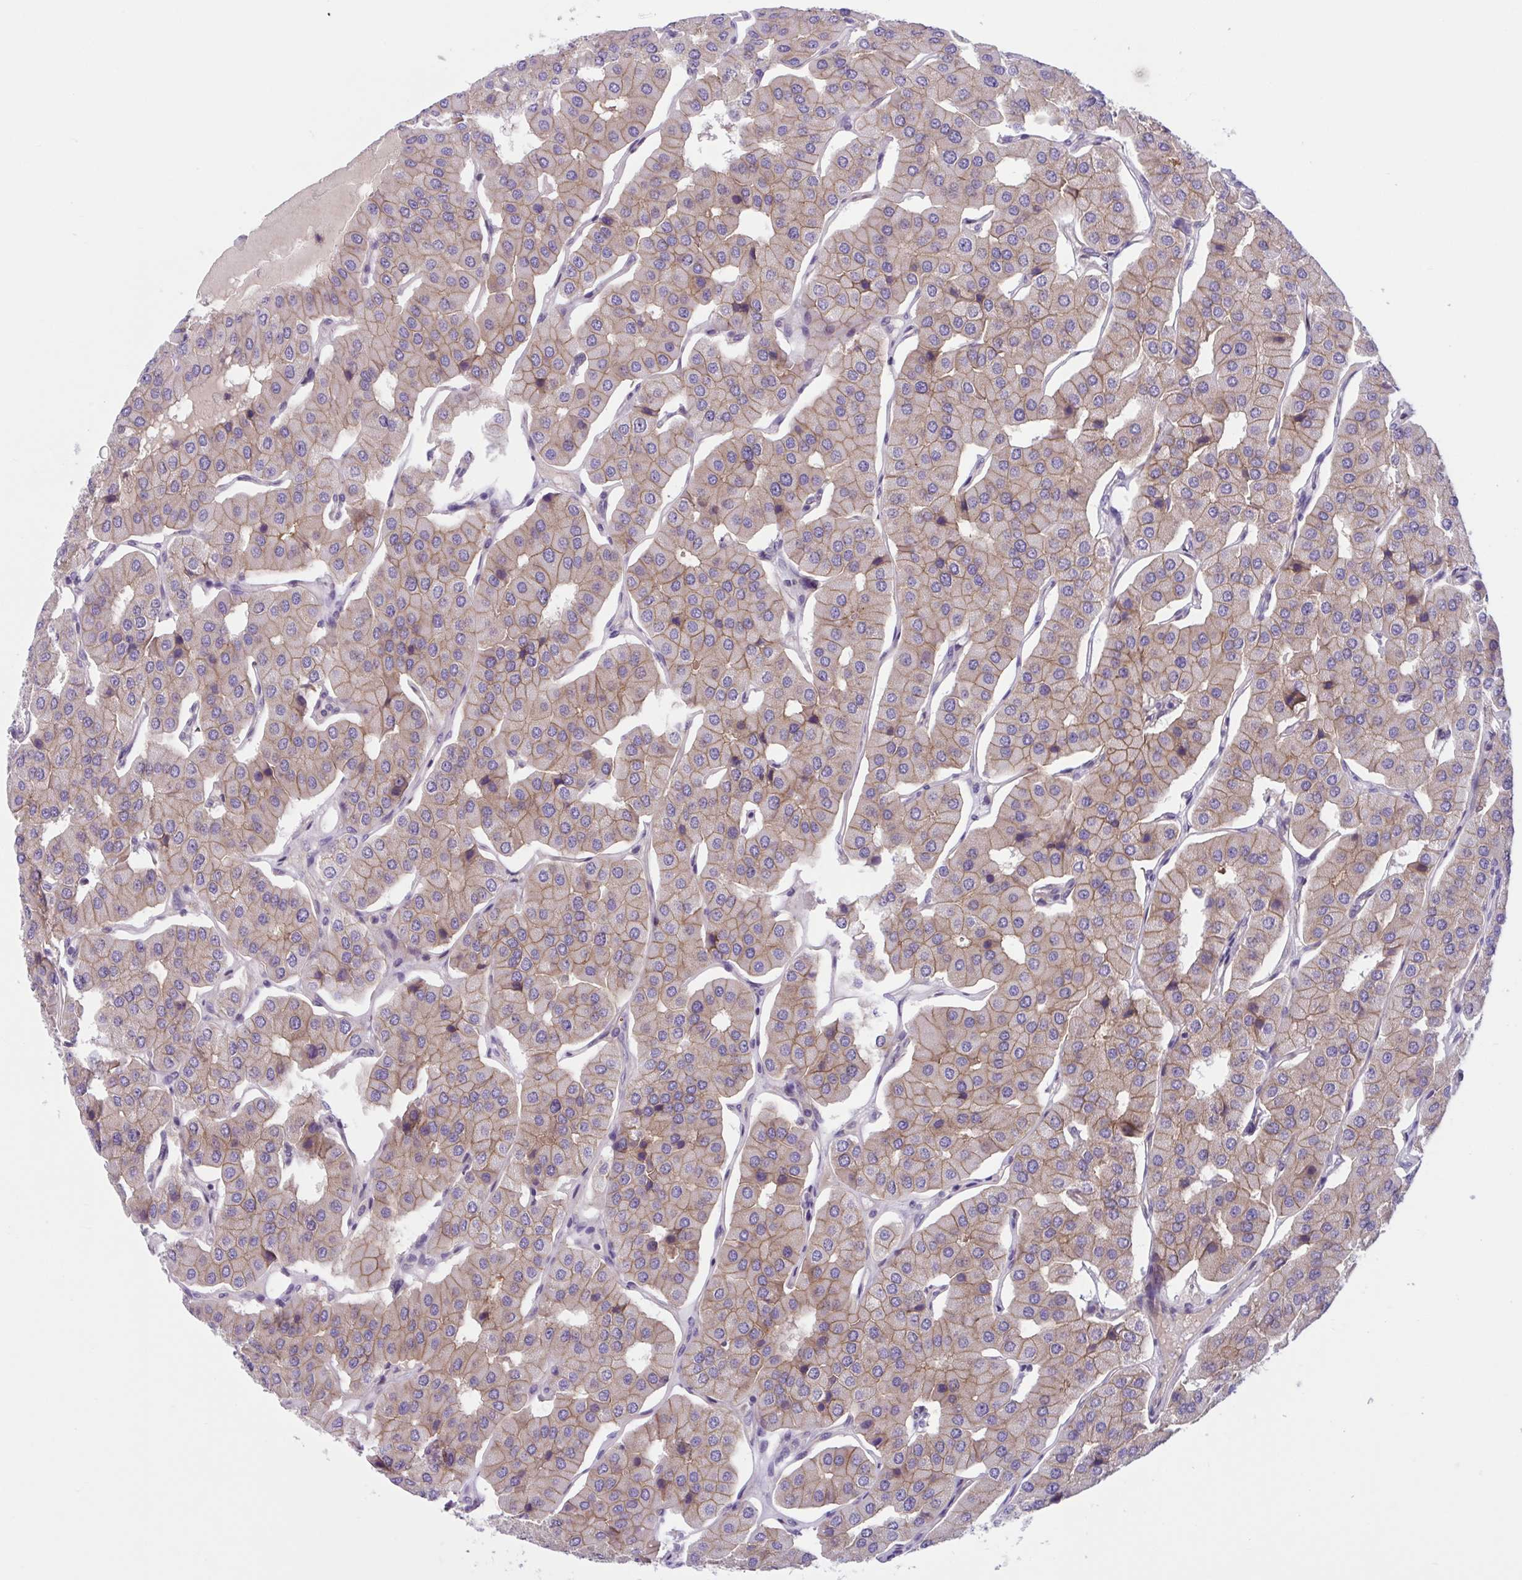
{"staining": {"intensity": "moderate", "quantity": ">75%", "location": "cytoplasmic/membranous"}, "tissue": "parathyroid gland", "cell_type": "Glandular cells", "image_type": "normal", "snomed": [{"axis": "morphology", "description": "Normal tissue, NOS"}, {"axis": "morphology", "description": "Adenoma, NOS"}, {"axis": "topography", "description": "Parathyroid gland"}], "caption": "Protein expression analysis of normal parathyroid gland shows moderate cytoplasmic/membranous positivity in about >75% of glandular cells.", "gene": "TTC7B", "patient": {"sex": "female", "age": 86}}